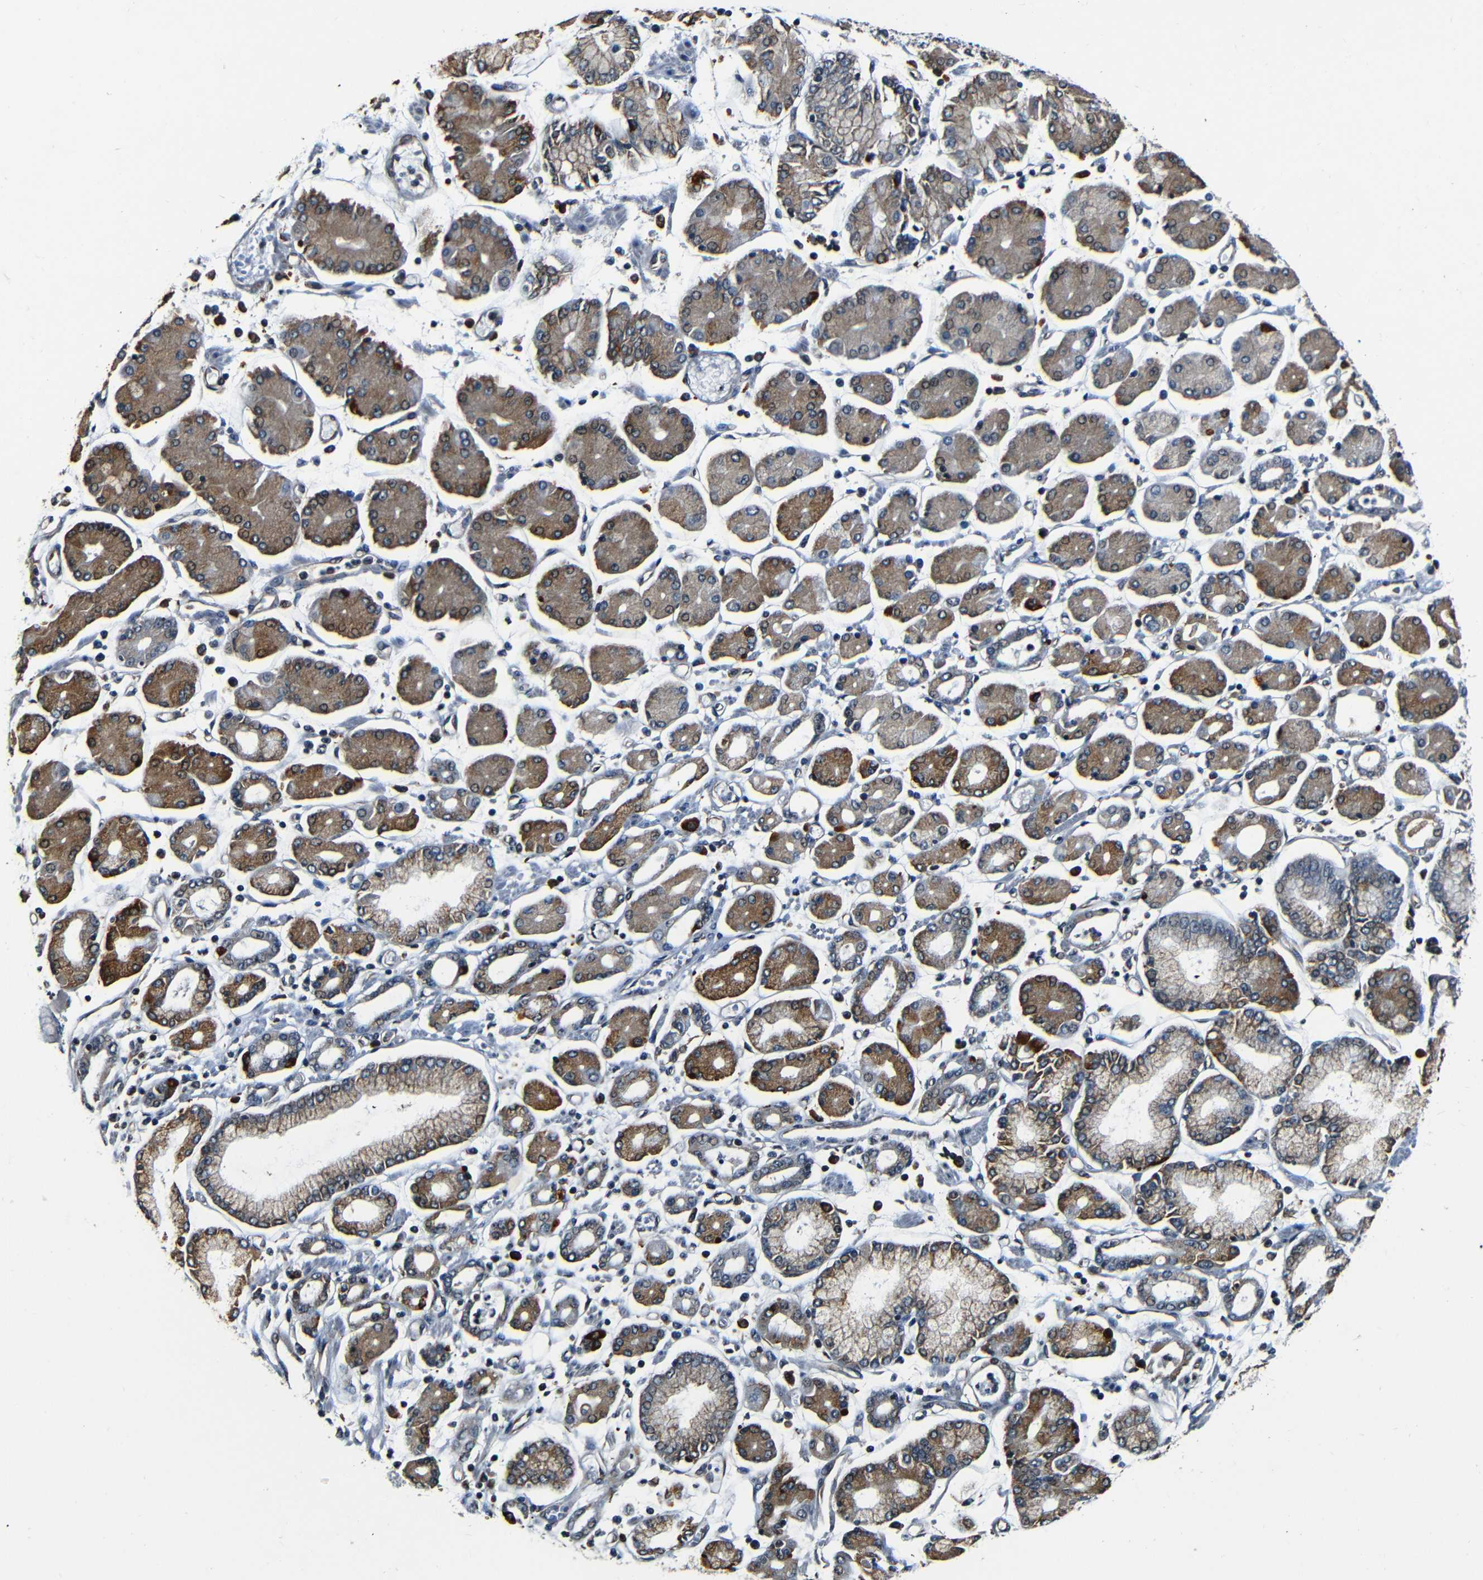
{"staining": {"intensity": "moderate", "quantity": ">75%", "location": "cytoplasmic/membranous"}, "tissue": "stomach cancer", "cell_type": "Tumor cells", "image_type": "cancer", "snomed": [{"axis": "morphology", "description": "Adenocarcinoma, NOS"}, {"axis": "topography", "description": "Stomach"}], "caption": "Immunohistochemistry image of neoplastic tissue: stomach cancer stained using immunohistochemistry reveals medium levels of moderate protein expression localized specifically in the cytoplasmic/membranous of tumor cells, appearing as a cytoplasmic/membranous brown color.", "gene": "NCBP3", "patient": {"sex": "male", "age": 76}}